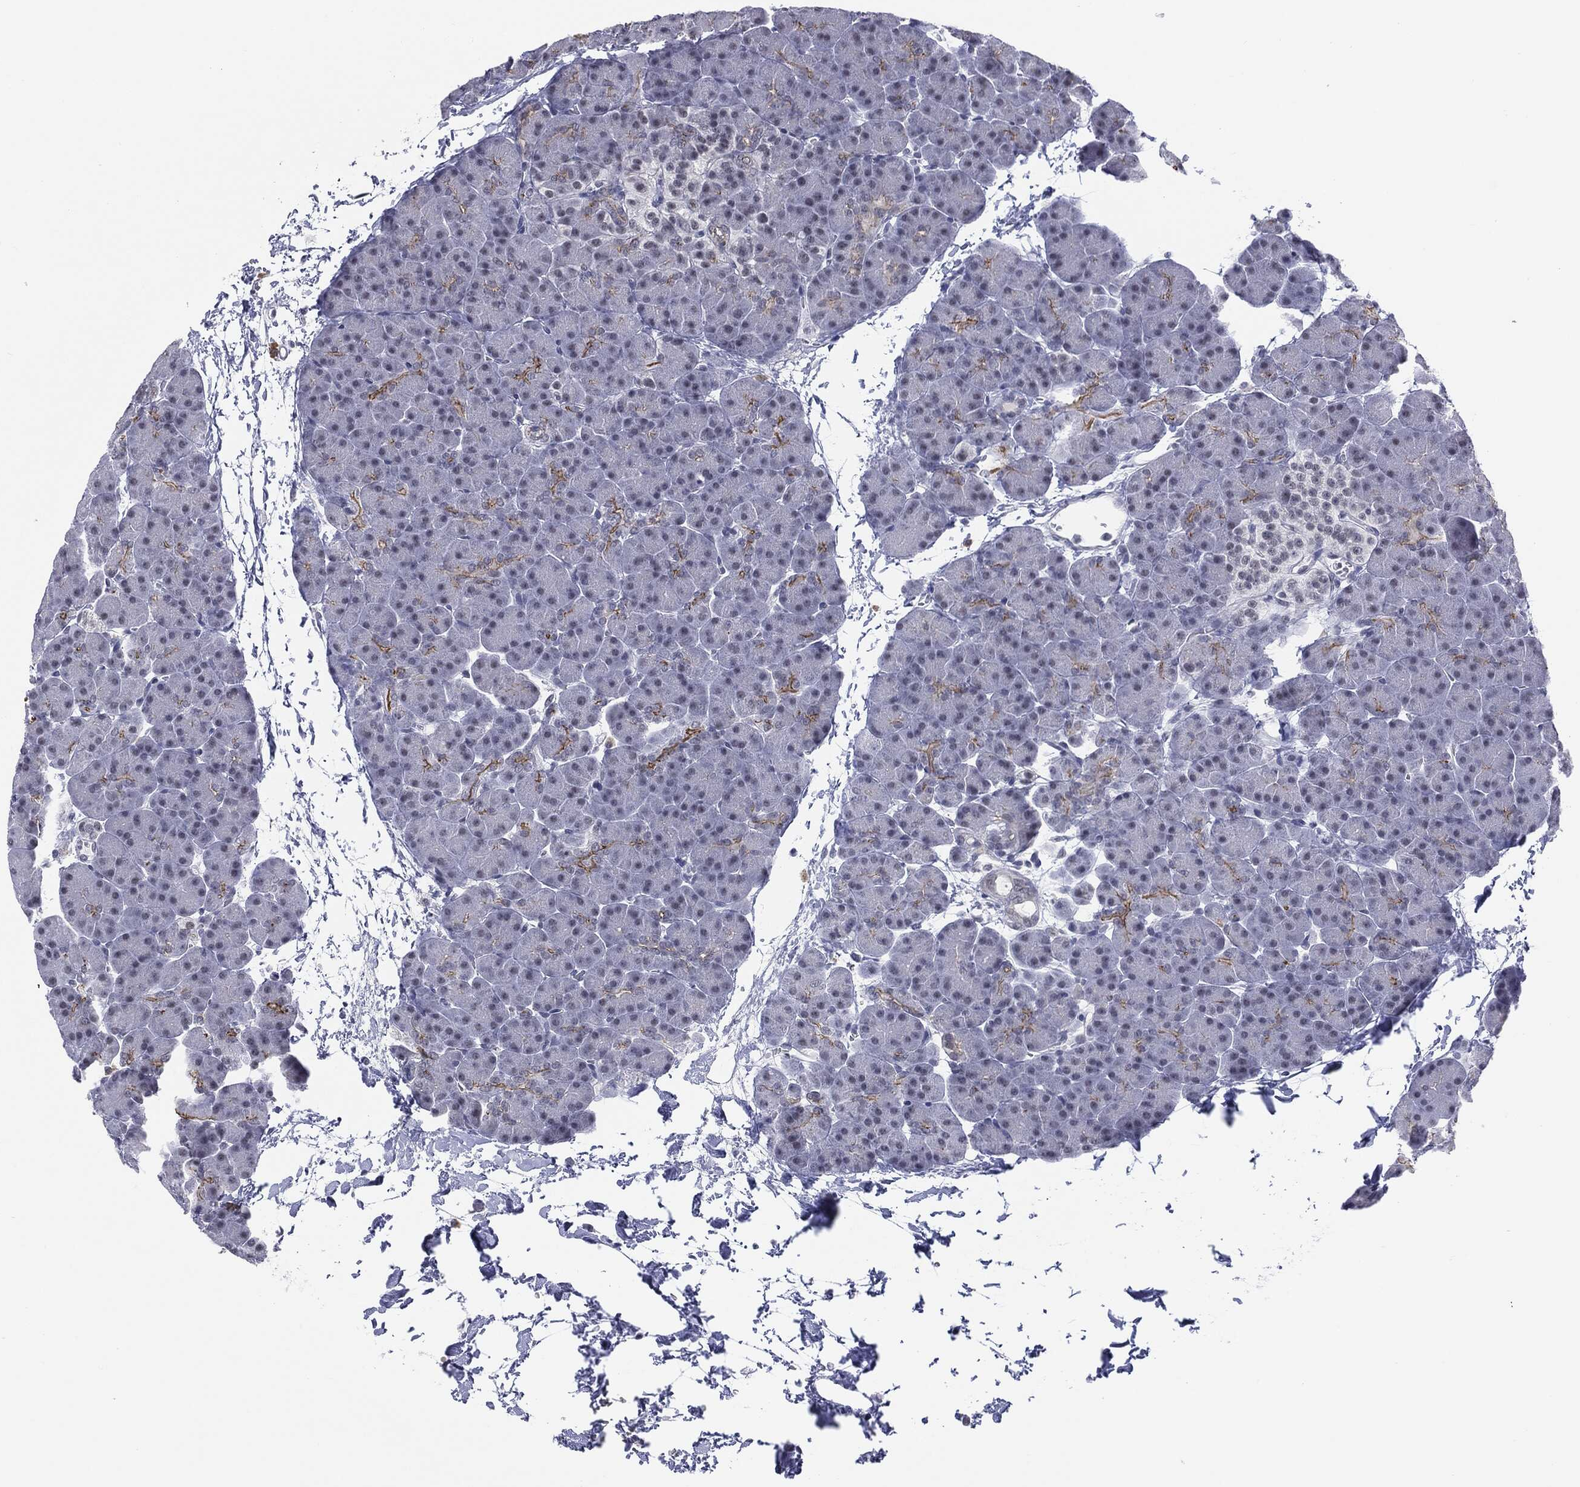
{"staining": {"intensity": "strong", "quantity": "<25%", "location": "cytoplasmic/membranous"}, "tissue": "pancreas", "cell_type": "Exocrine glandular cells", "image_type": "normal", "snomed": [{"axis": "morphology", "description": "Normal tissue, NOS"}, {"axis": "topography", "description": "Pancreas"}], "caption": "The image displays immunohistochemical staining of benign pancreas. There is strong cytoplasmic/membranous positivity is present in about <25% of exocrine glandular cells.", "gene": "SLC5A5", "patient": {"sex": "female", "age": 44}}